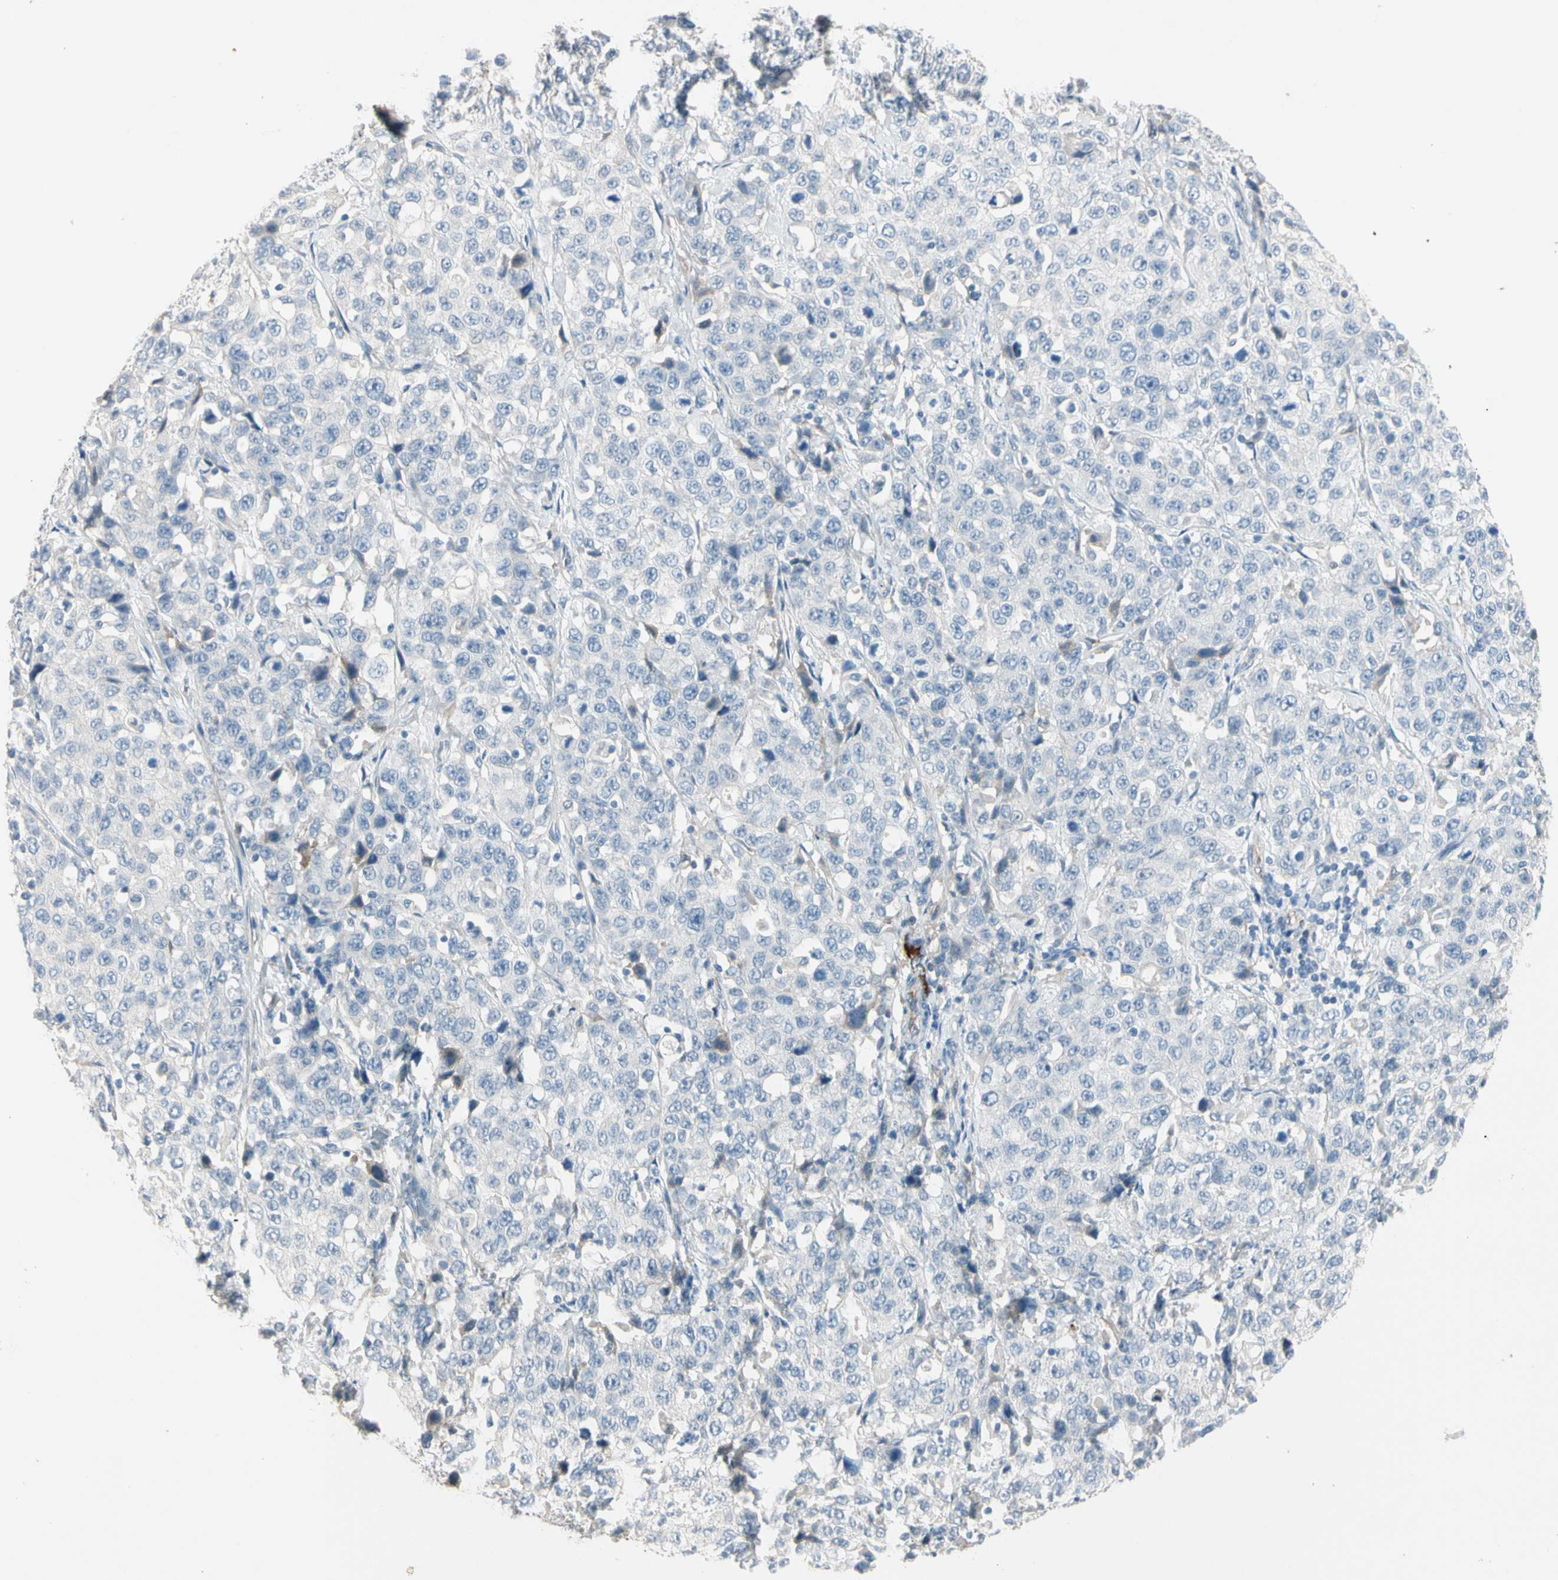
{"staining": {"intensity": "negative", "quantity": "none", "location": "none"}, "tissue": "stomach cancer", "cell_type": "Tumor cells", "image_type": "cancer", "snomed": [{"axis": "morphology", "description": "Normal tissue, NOS"}, {"axis": "morphology", "description": "Adenocarcinoma, NOS"}, {"axis": "topography", "description": "Stomach"}], "caption": "High power microscopy micrograph of an immunohistochemistry photomicrograph of adenocarcinoma (stomach), revealing no significant expression in tumor cells.", "gene": "SERPIND1", "patient": {"sex": "male", "age": 48}}